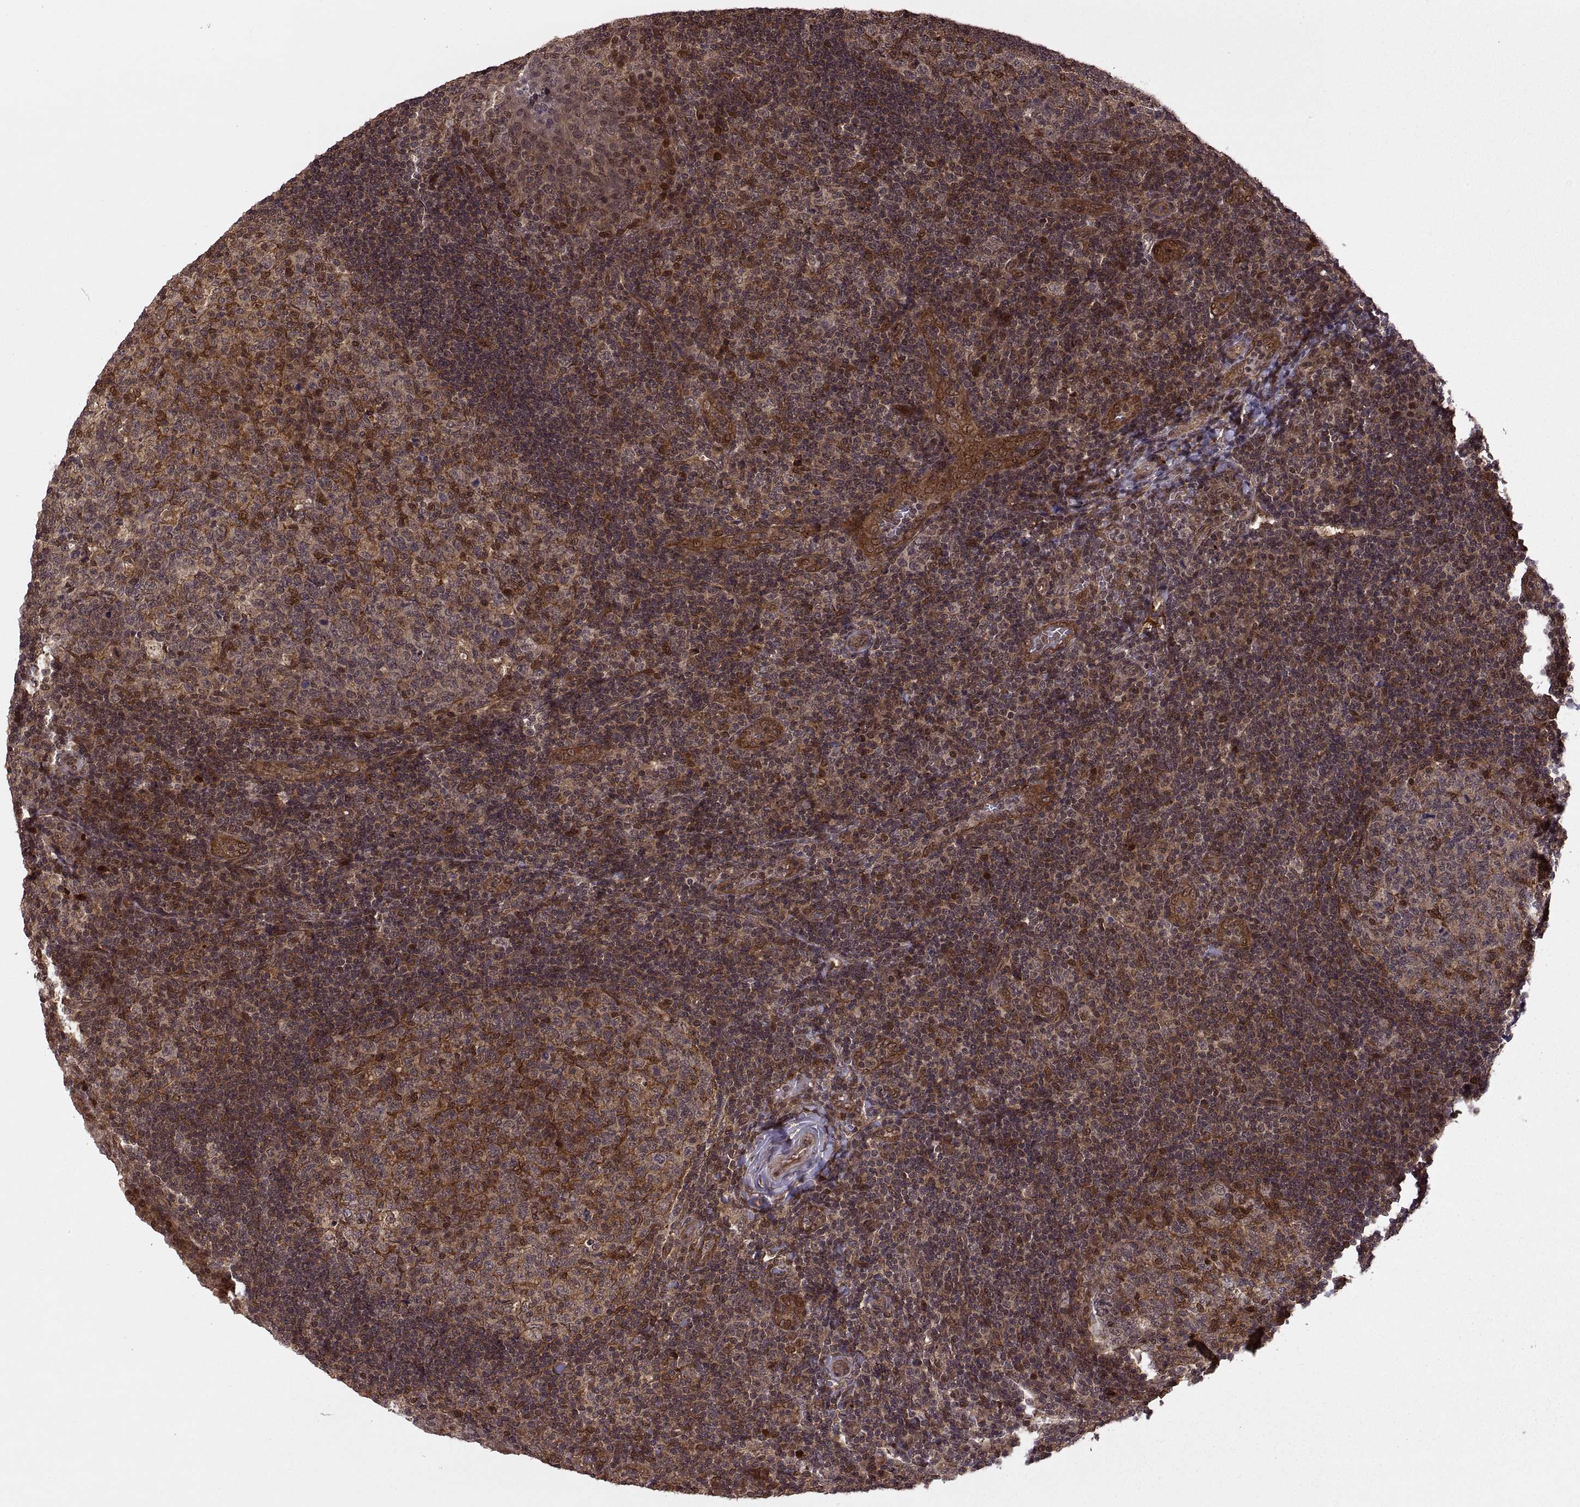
{"staining": {"intensity": "strong", "quantity": "25%-75%", "location": "cytoplasmic/membranous,nuclear"}, "tissue": "tonsil", "cell_type": "Germinal center cells", "image_type": "normal", "snomed": [{"axis": "morphology", "description": "Normal tissue, NOS"}, {"axis": "topography", "description": "Tonsil"}], "caption": "Immunohistochemical staining of benign human tonsil demonstrates high levels of strong cytoplasmic/membranous,nuclear staining in about 25%-75% of germinal center cells.", "gene": "DEDD", "patient": {"sex": "male", "age": 17}}